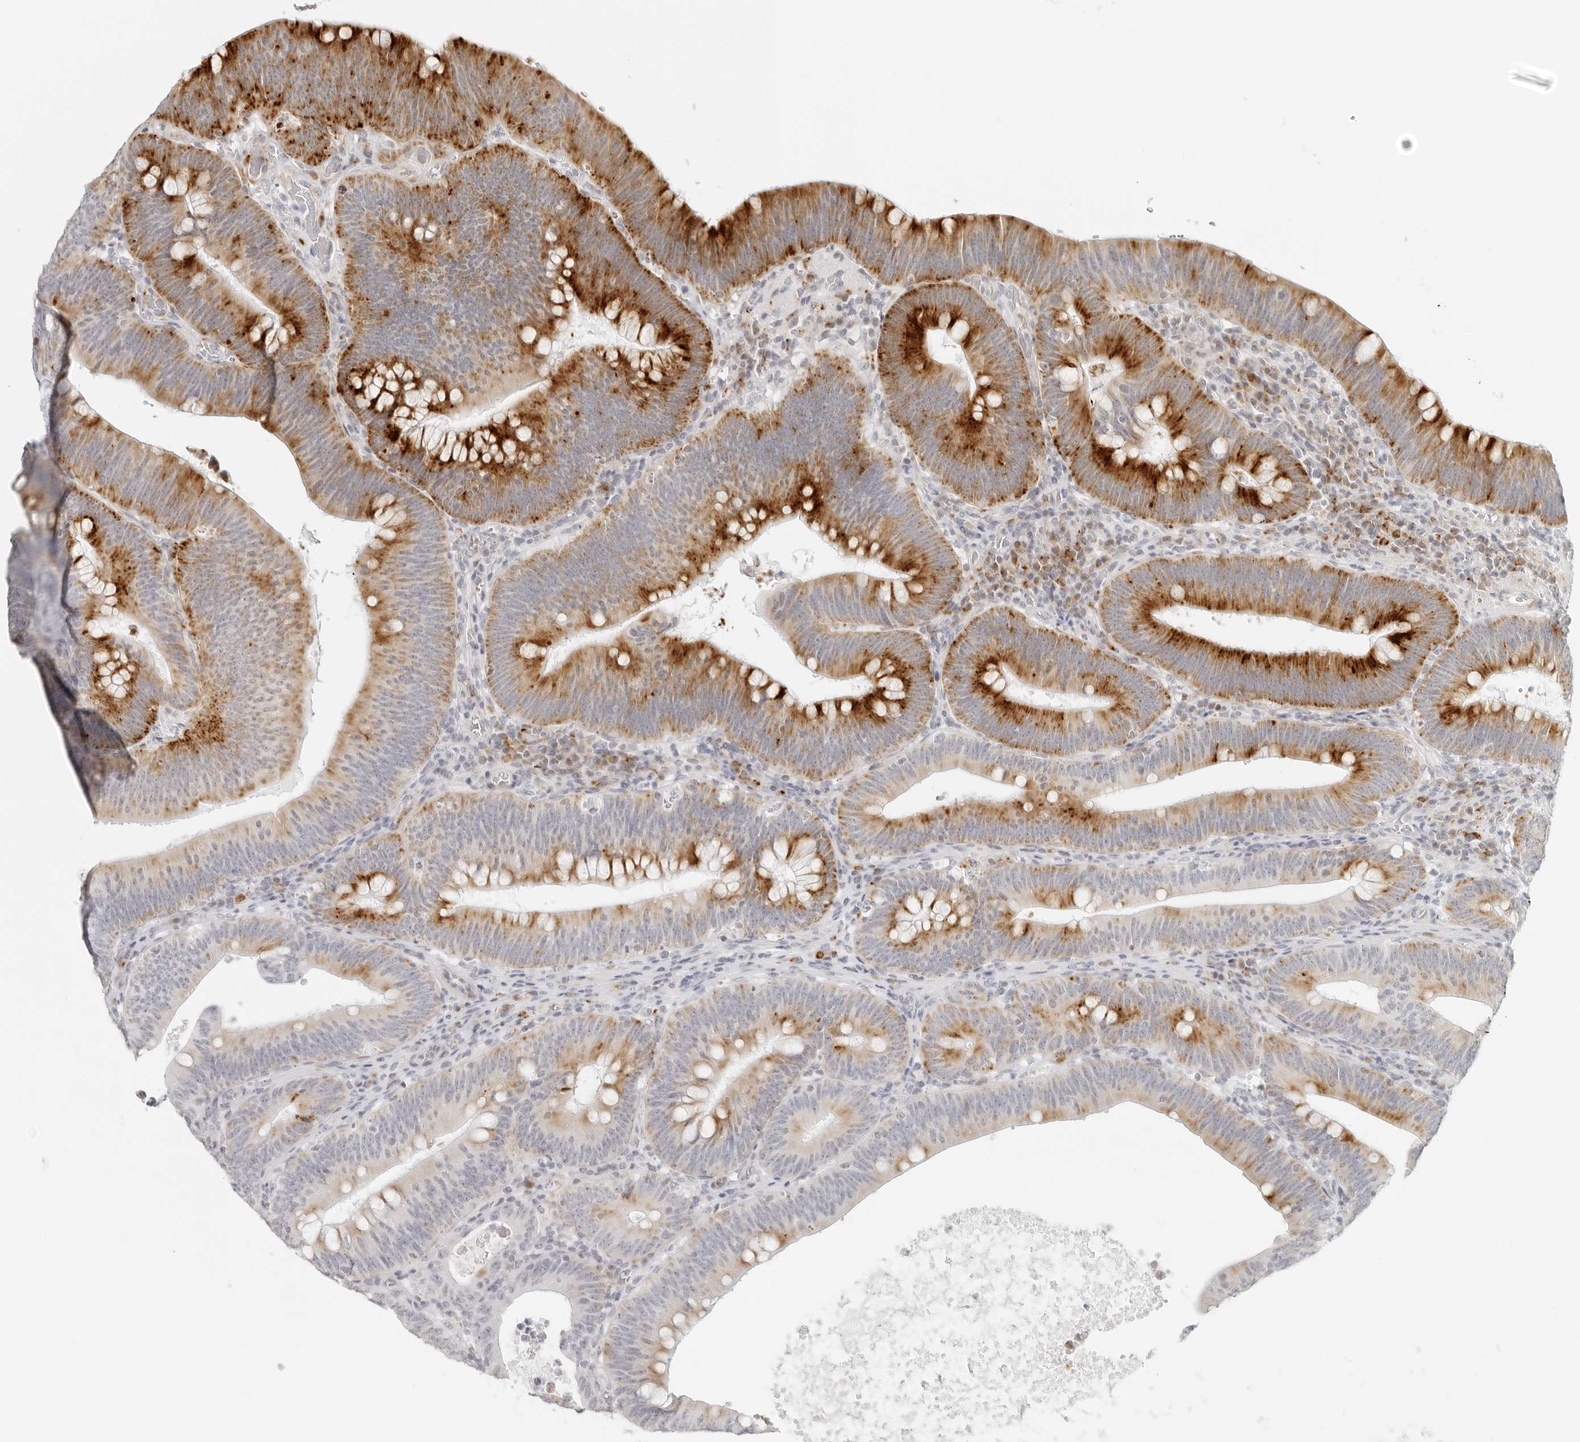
{"staining": {"intensity": "strong", "quantity": "25%-75%", "location": "cytoplasmic/membranous"}, "tissue": "colorectal cancer", "cell_type": "Tumor cells", "image_type": "cancer", "snomed": [{"axis": "morphology", "description": "Normal tissue, NOS"}, {"axis": "topography", "description": "Colon"}], "caption": "A micrograph showing strong cytoplasmic/membranous staining in about 25%-75% of tumor cells in colorectal cancer, as visualized by brown immunohistochemical staining.", "gene": "RPS6KC1", "patient": {"sex": "female", "age": 82}}